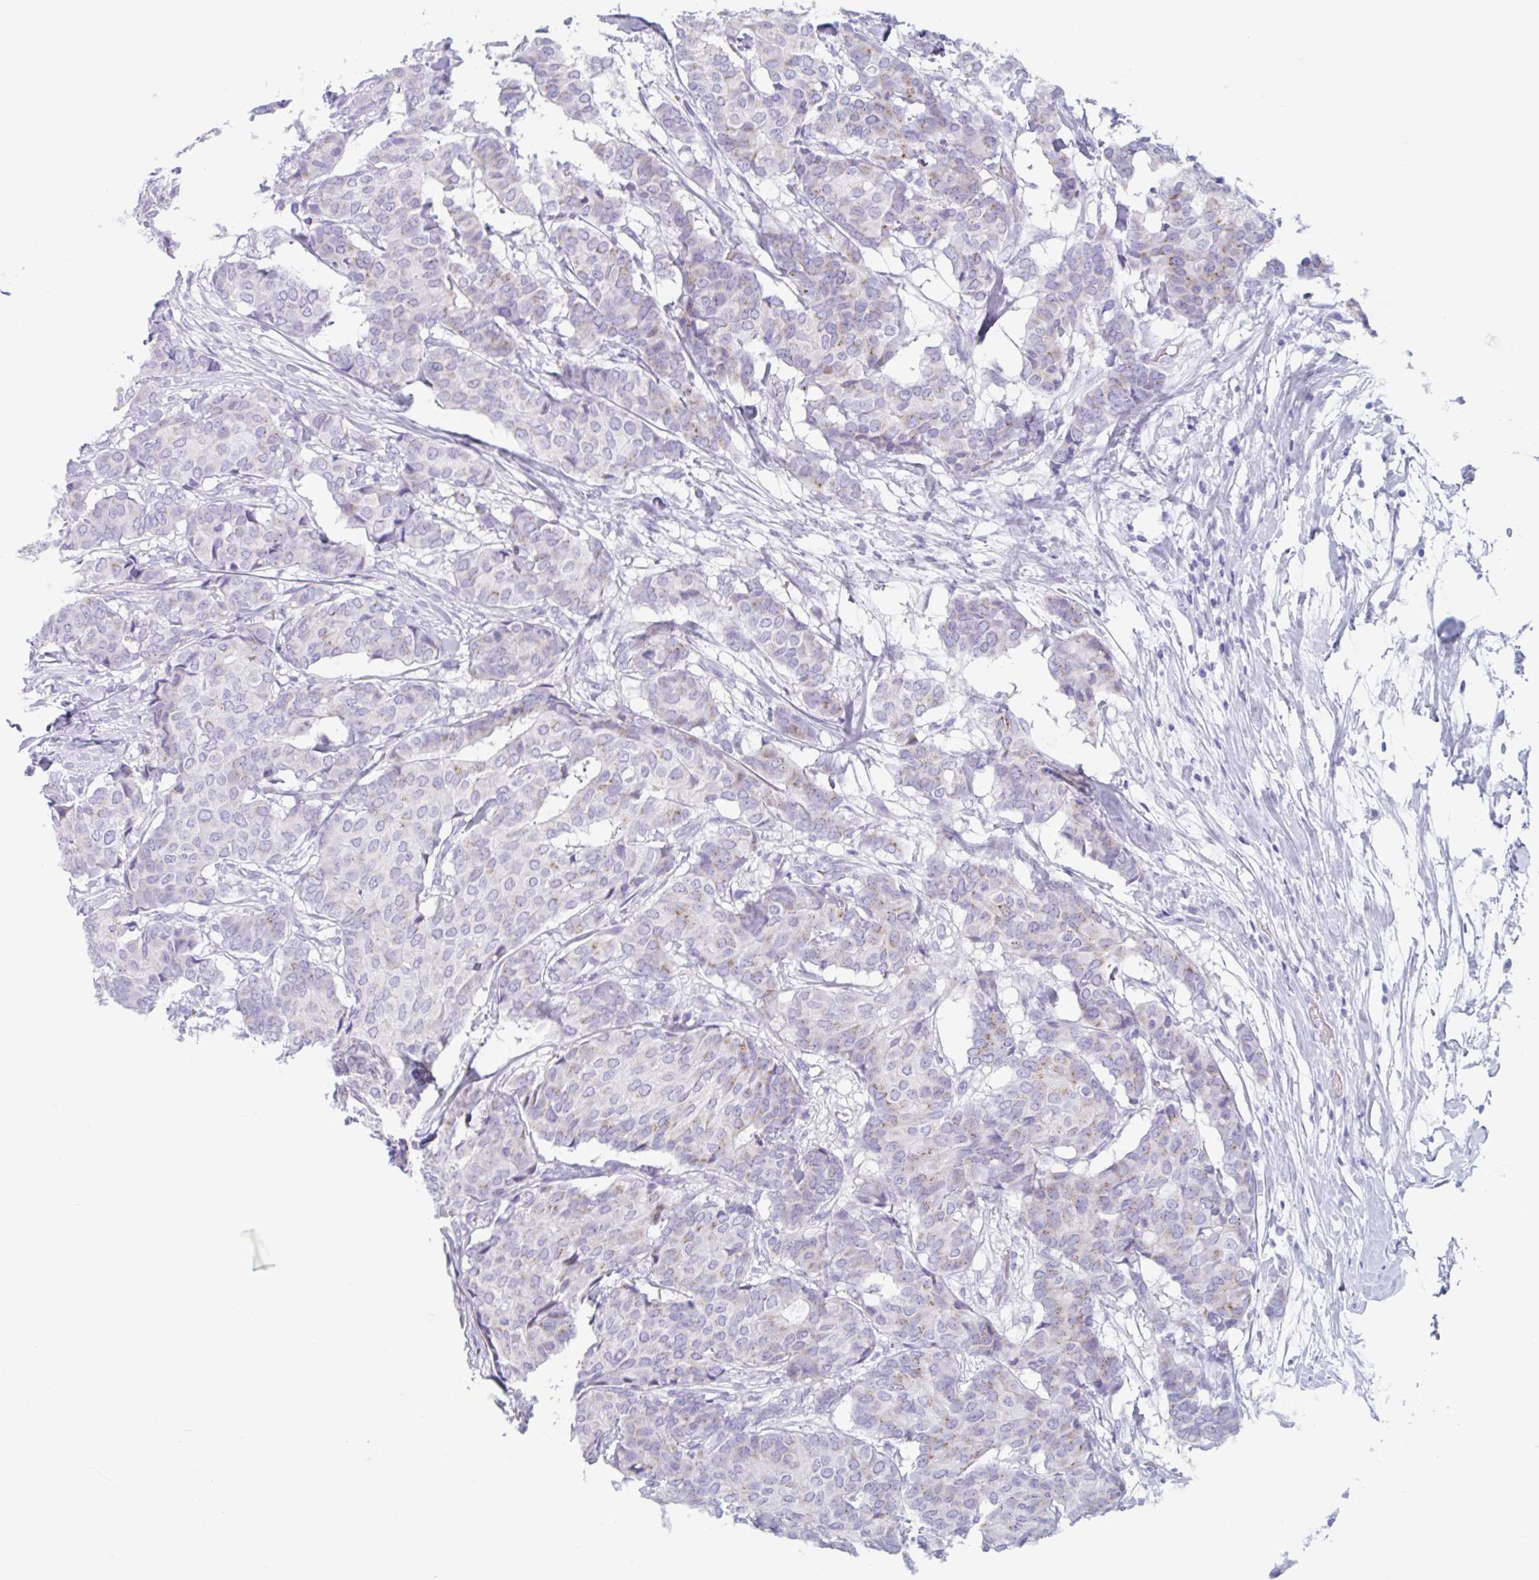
{"staining": {"intensity": "weak", "quantity": "<25%", "location": "cytoplasmic/membranous"}, "tissue": "breast cancer", "cell_type": "Tumor cells", "image_type": "cancer", "snomed": [{"axis": "morphology", "description": "Duct carcinoma"}, {"axis": "topography", "description": "Breast"}], "caption": "Immunohistochemistry (IHC) image of human breast invasive ductal carcinoma stained for a protein (brown), which exhibits no staining in tumor cells.", "gene": "CPTP", "patient": {"sex": "female", "age": 75}}